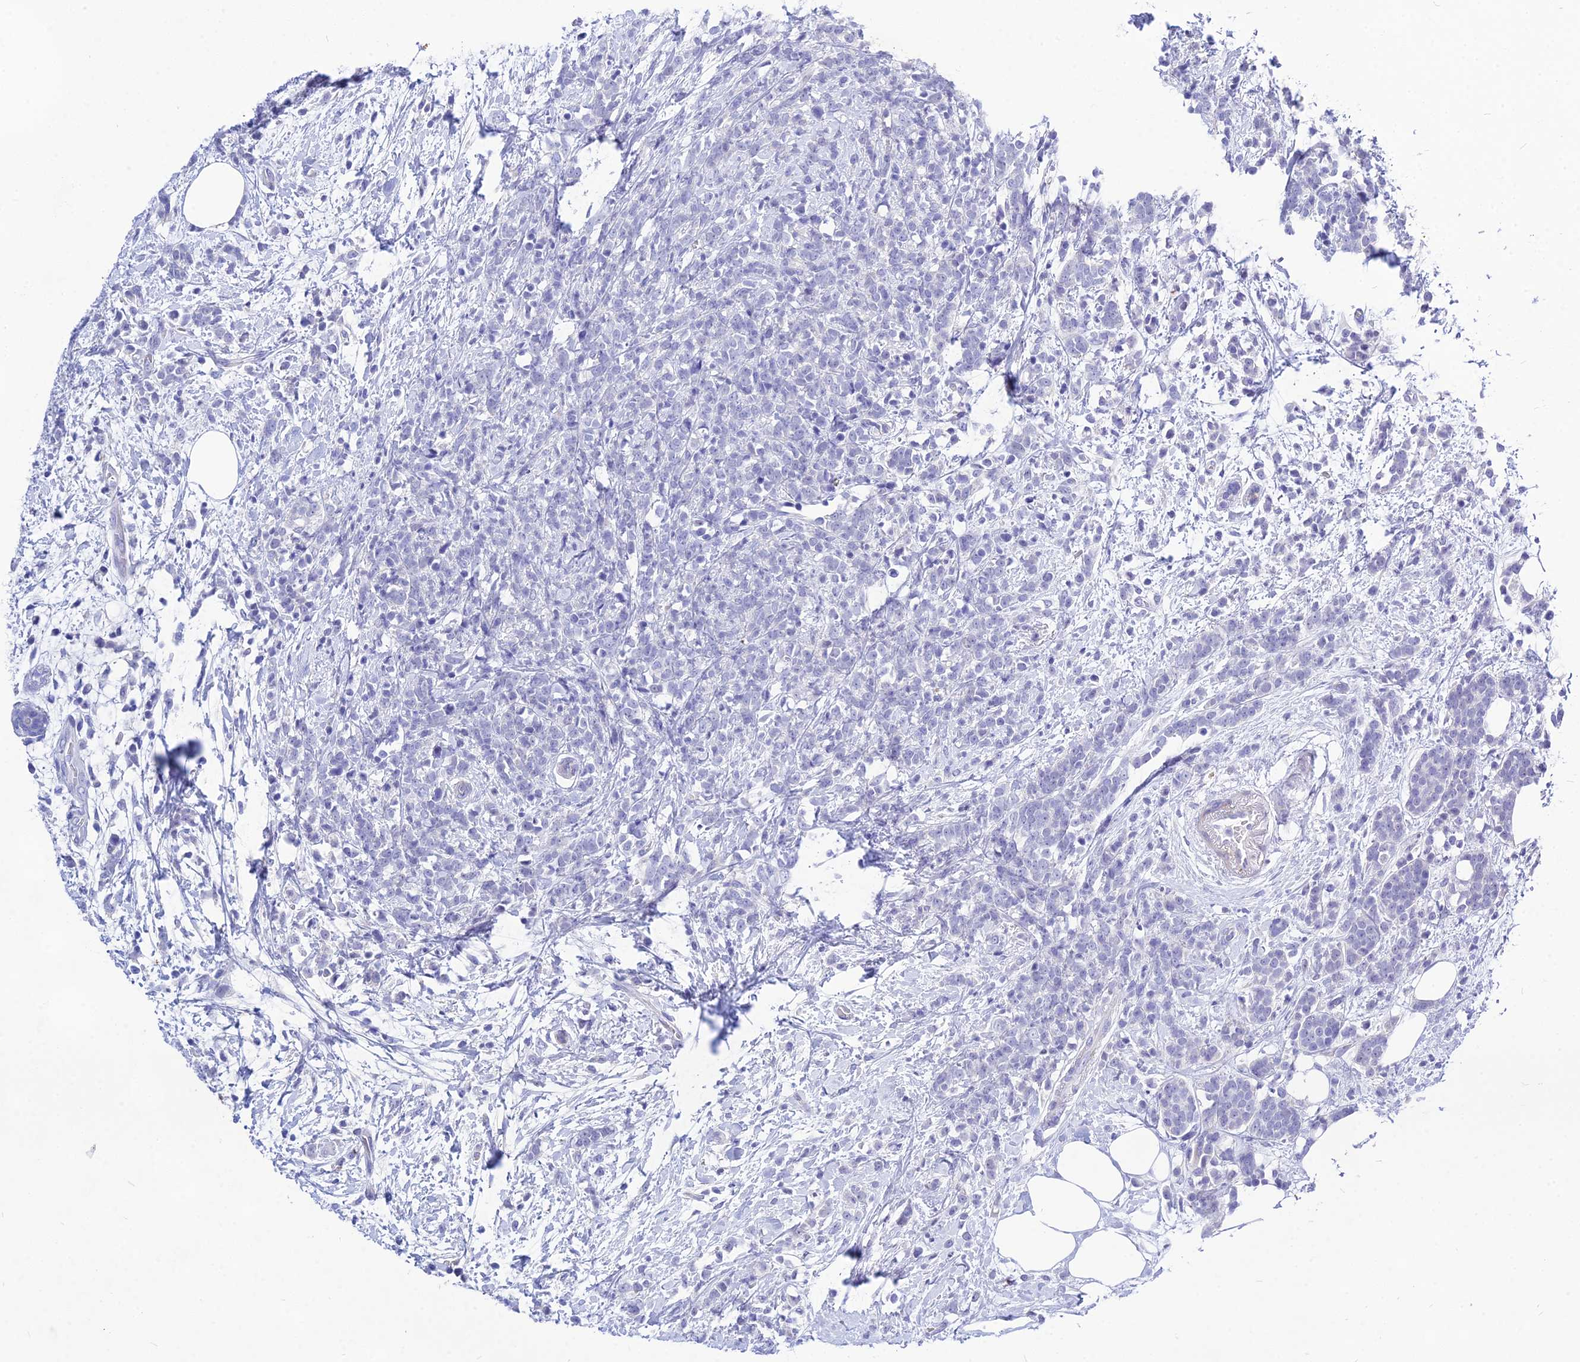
{"staining": {"intensity": "negative", "quantity": "none", "location": "none"}, "tissue": "breast cancer", "cell_type": "Tumor cells", "image_type": "cancer", "snomed": [{"axis": "morphology", "description": "Lobular carcinoma"}, {"axis": "topography", "description": "Breast"}], "caption": "The photomicrograph displays no staining of tumor cells in lobular carcinoma (breast).", "gene": "DEFB107A", "patient": {"sex": "female", "age": 58}}